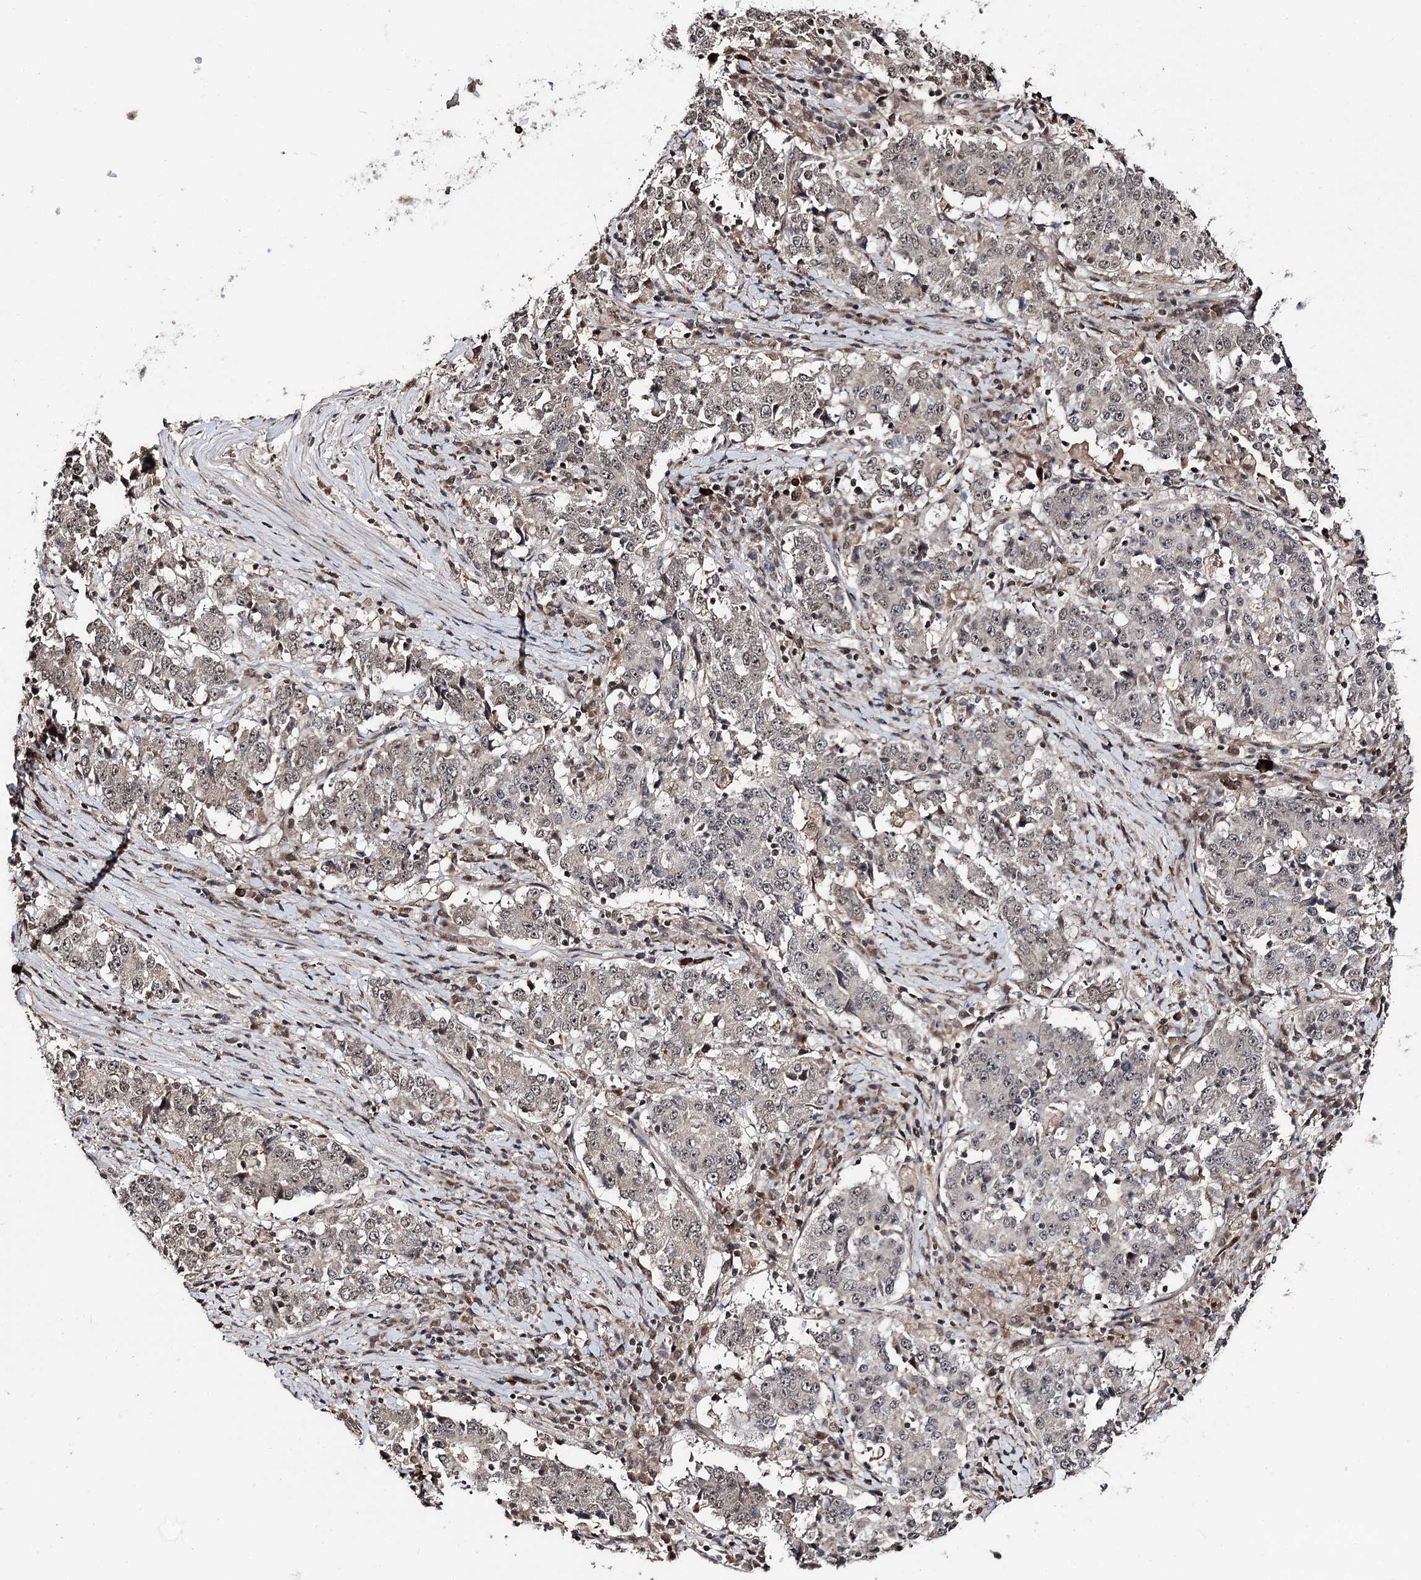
{"staining": {"intensity": "weak", "quantity": "25%-75%", "location": "cytoplasmic/membranous,nuclear"}, "tissue": "stomach cancer", "cell_type": "Tumor cells", "image_type": "cancer", "snomed": [{"axis": "morphology", "description": "Adenocarcinoma, NOS"}, {"axis": "topography", "description": "Stomach"}], "caption": "Weak cytoplasmic/membranous and nuclear protein staining is seen in about 25%-75% of tumor cells in stomach cancer (adenocarcinoma).", "gene": "FAM53B", "patient": {"sex": "male", "age": 59}}